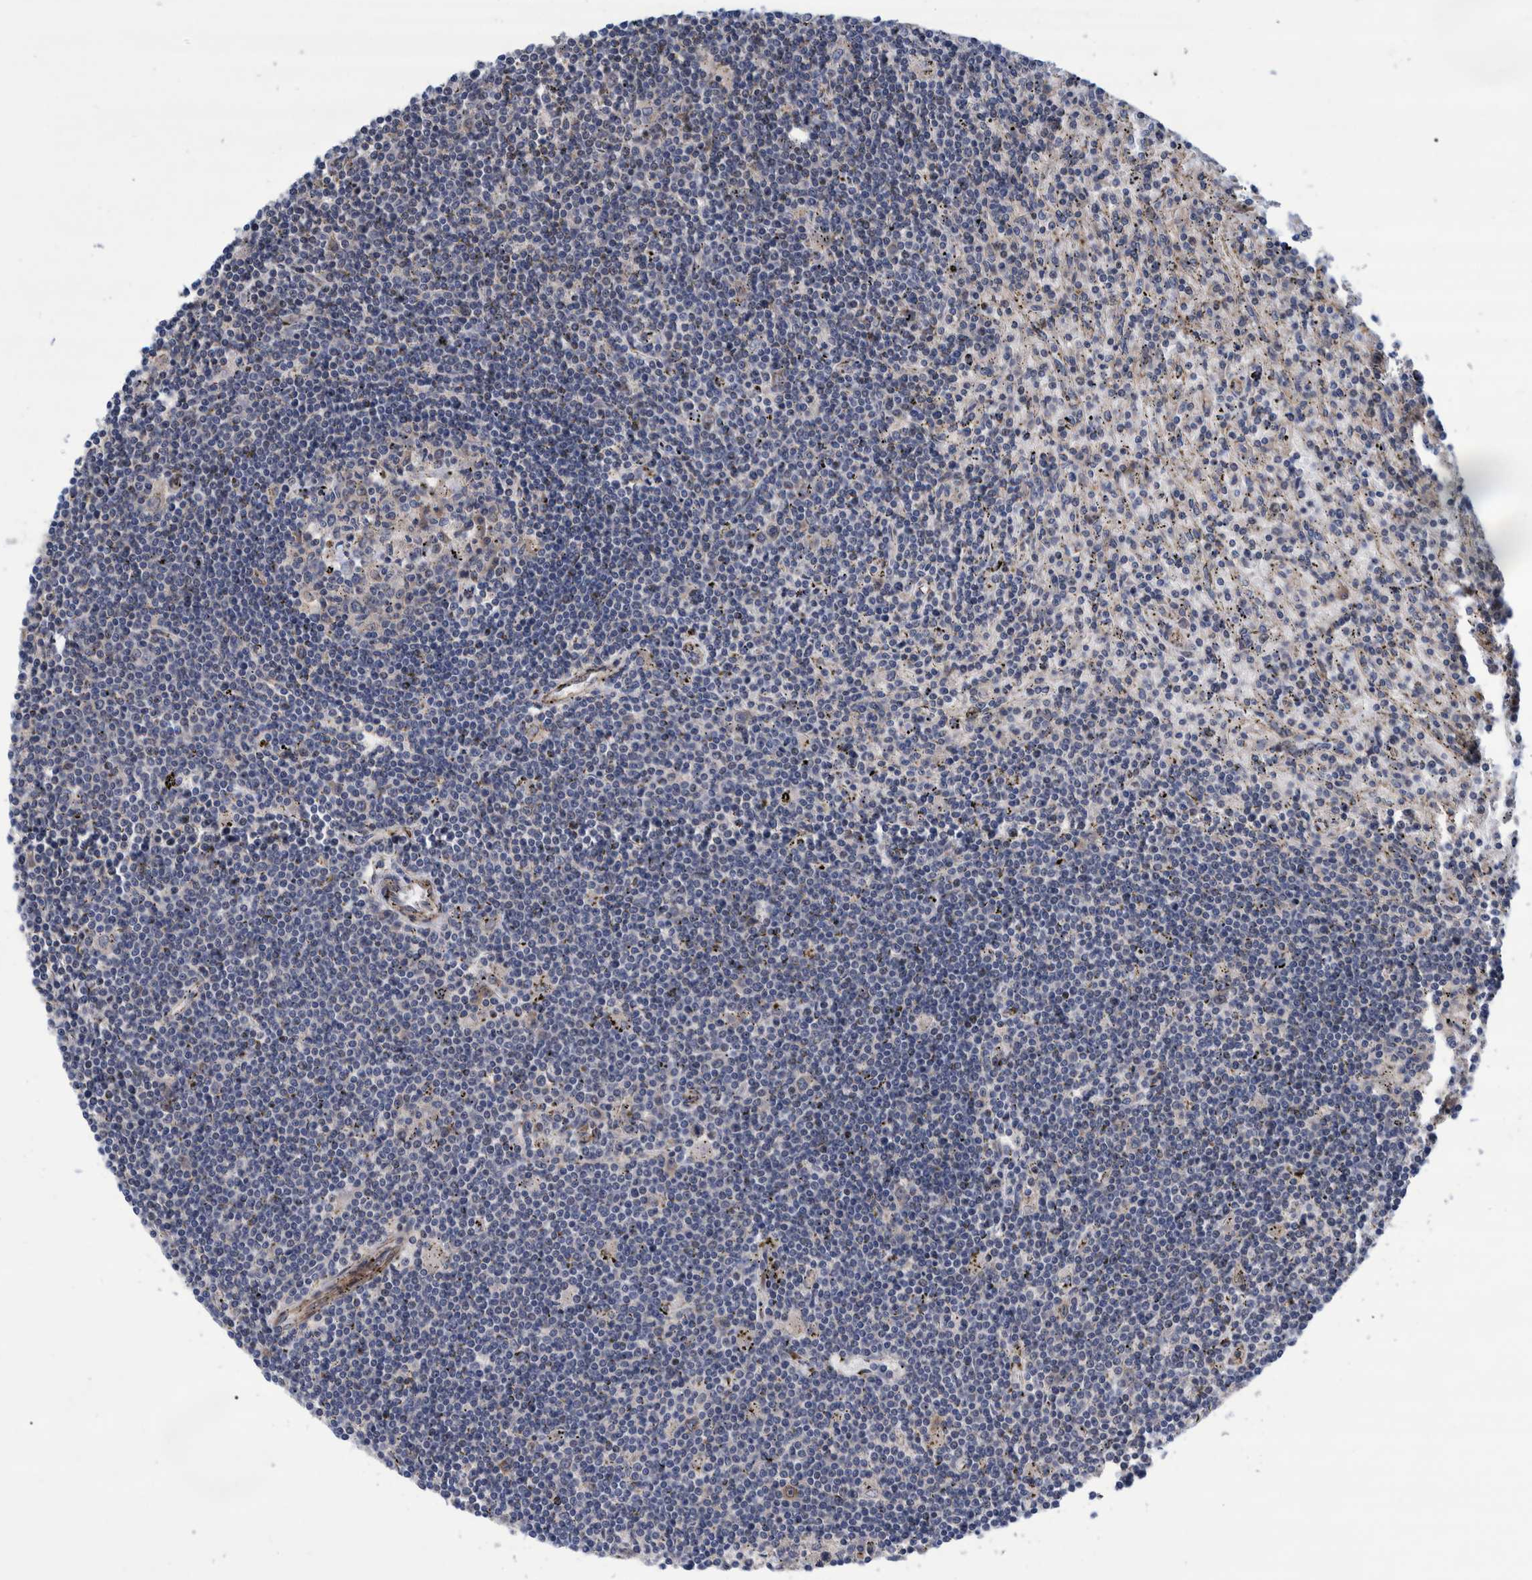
{"staining": {"intensity": "negative", "quantity": "none", "location": "none"}, "tissue": "lymphoma", "cell_type": "Tumor cells", "image_type": "cancer", "snomed": [{"axis": "morphology", "description": "Malignant lymphoma, non-Hodgkin's type, Low grade"}, {"axis": "topography", "description": "Spleen"}], "caption": "The image exhibits no staining of tumor cells in low-grade malignant lymphoma, non-Hodgkin's type. (Brightfield microscopy of DAB immunohistochemistry at high magnification).", "gene": "GRPEL2", "patient": {"sex": "male", "age": 76}}